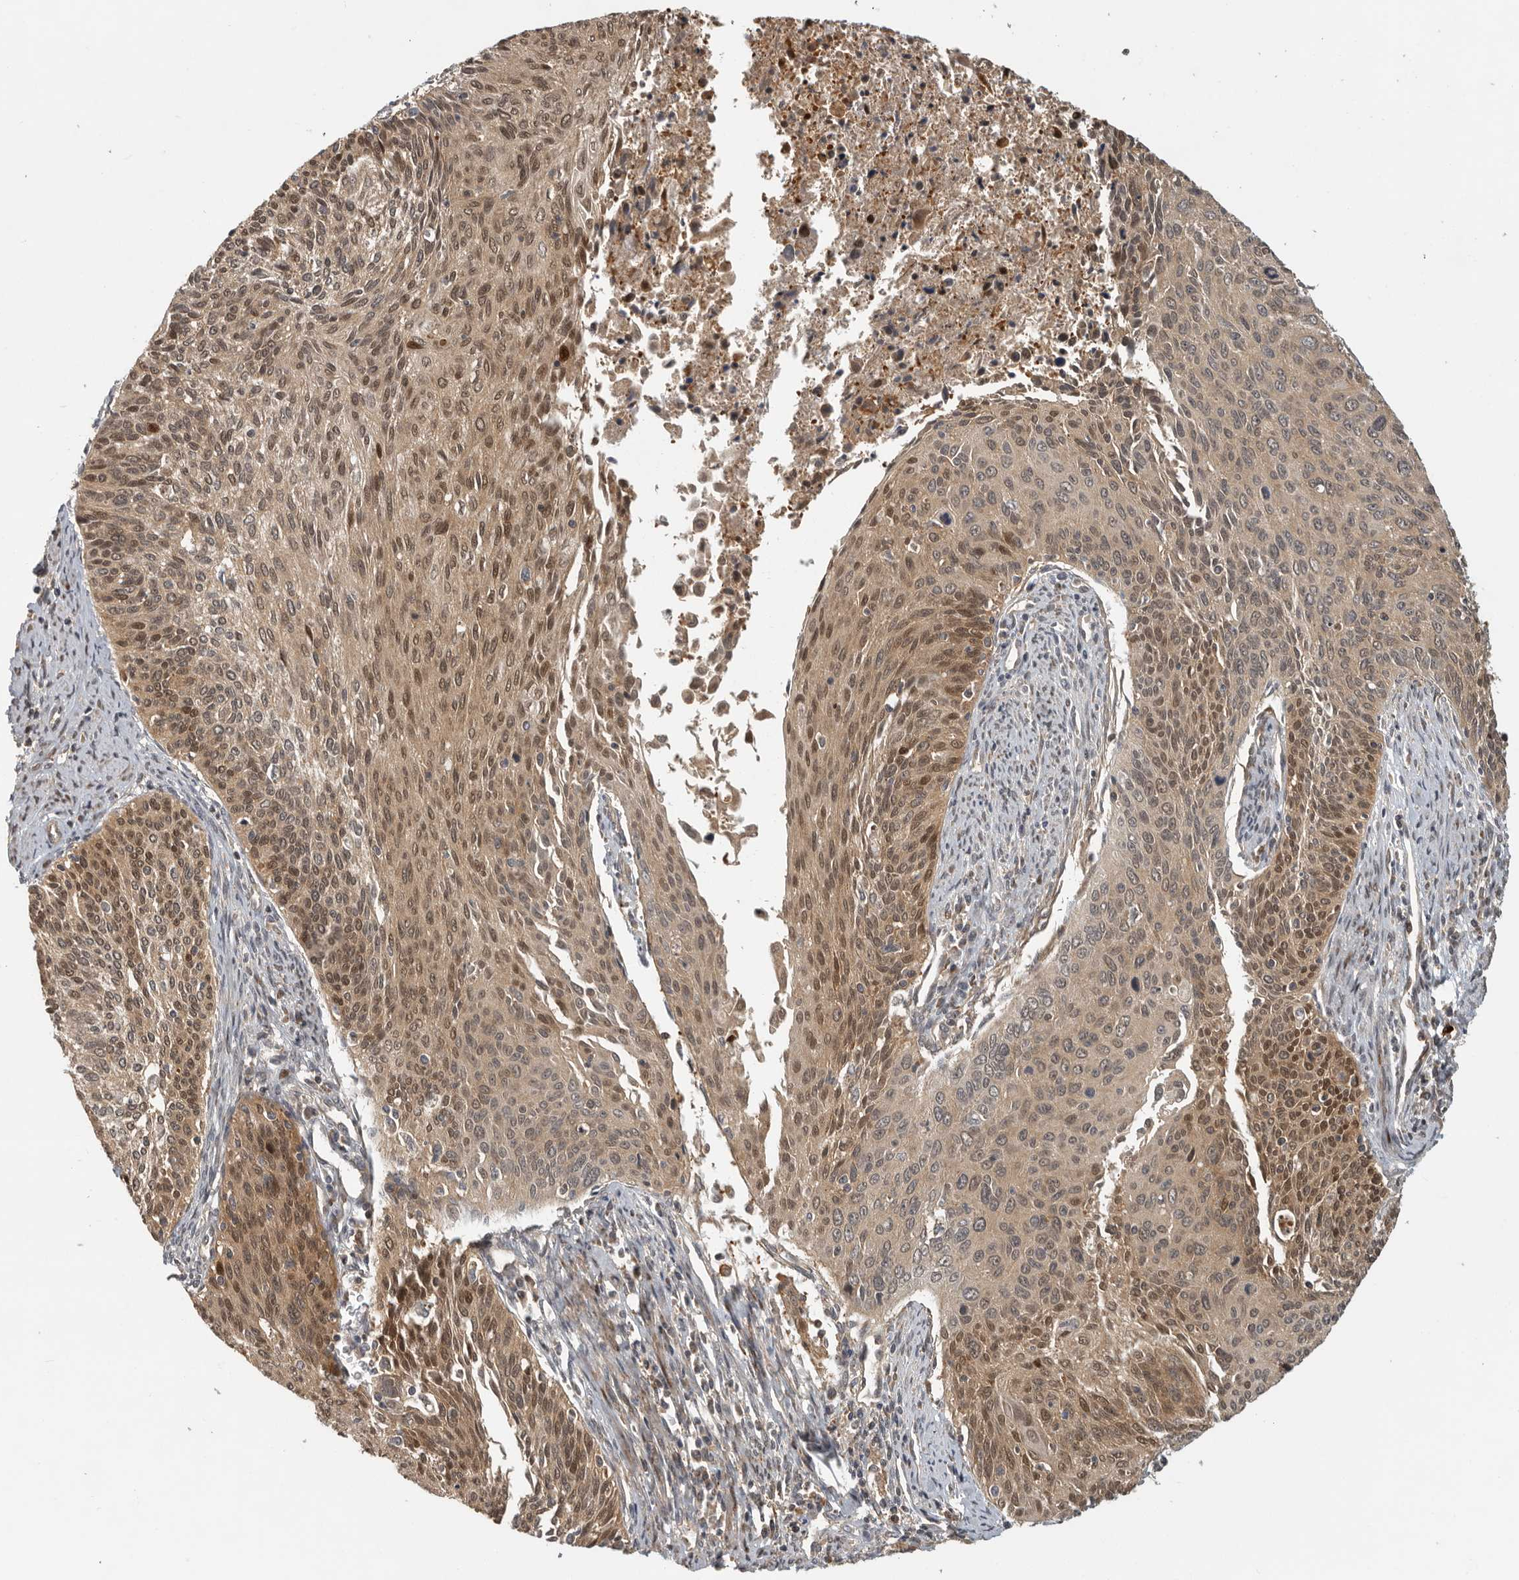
{"staining": {"intensity": "moderate", "quantity": ">75%", "location": "cytoplasmic/membranous,nuclear"}, "tissue": "cervical cancer", "cell_type": "Tumor cells", "image_type": "cancer", "snomed": [{"axis": "morphology", "description": "Squamous cell carcinoma, NOS"}, {"axis": "topography", "description": "Cervix"}], "caption": "A high-resolution image shows immunohistochemistry staining of cervical squamous cell carcinoma, which shows moderate cytoplasmic/membranous and nuclear positivity in approximately >75% of tumor cells. The protein of interest is stained brown, and the nuclei are stained in blue (DAB IHC with brightfield microscopy, high magnification).", "gene": "SWT1", "patient": {"sex": "female", "age": 55}}